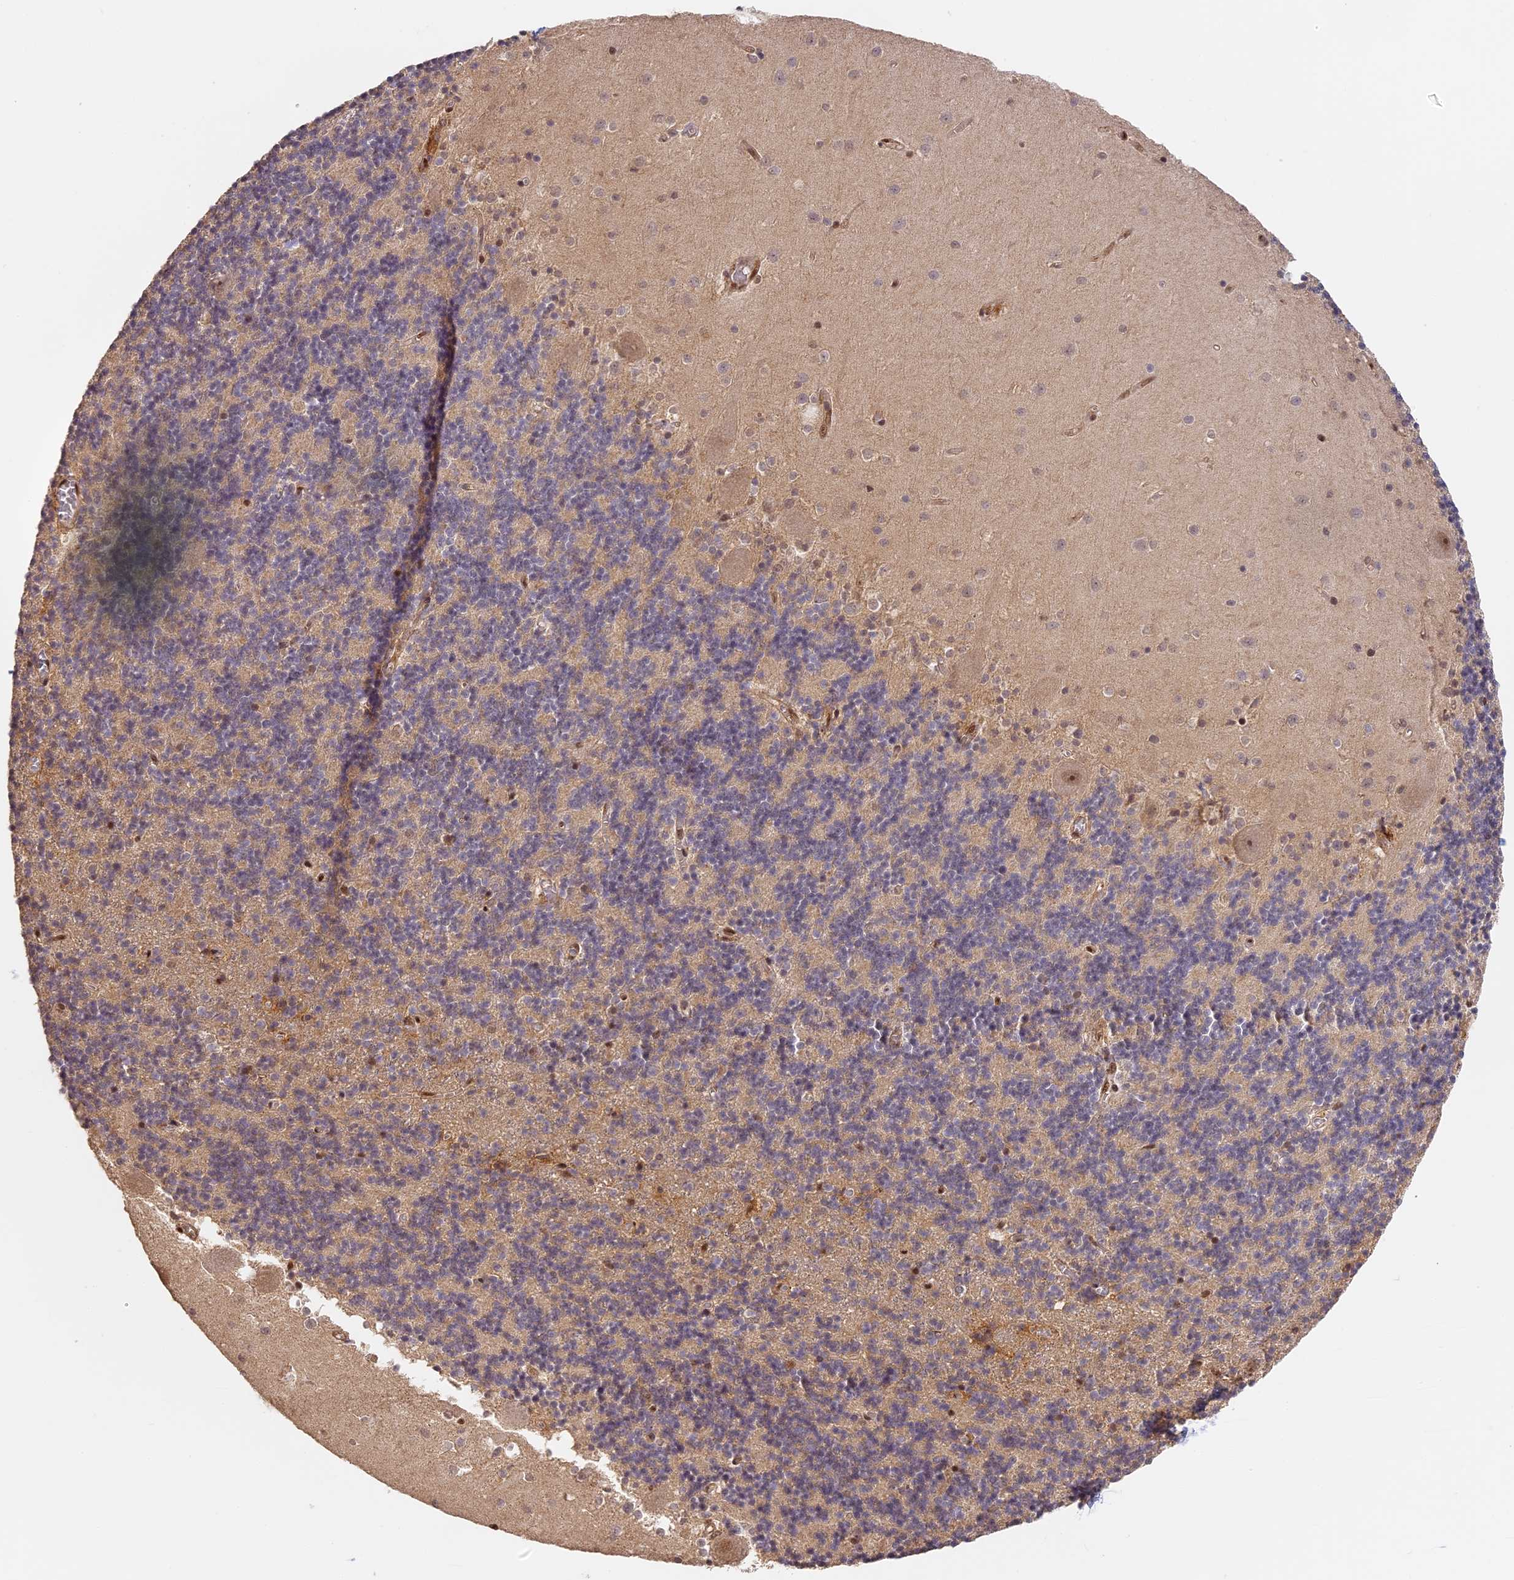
{"staining": {"intensity": "weak", "quantity": ">75%", "location": "cytoplasmic/membranous"}, "tissue": "cerebellum", "cell_type": "Cells in granular layer", "image_type": "normal", "snomed": [{"axis": "morphology", "description": "Normal tissue, NOS"}, {"axis": "topography", "description": "Cerebellum"}], "caption": "IHC photomicrograph of benign human cerebellum stained for a protein (brown), which displays low levels of weak cytoplasmic/membranous staining in approximately >75% of cells in granular layer.", "gene": "MYBL2", "patient": {"sex": "male", "age": 54}}